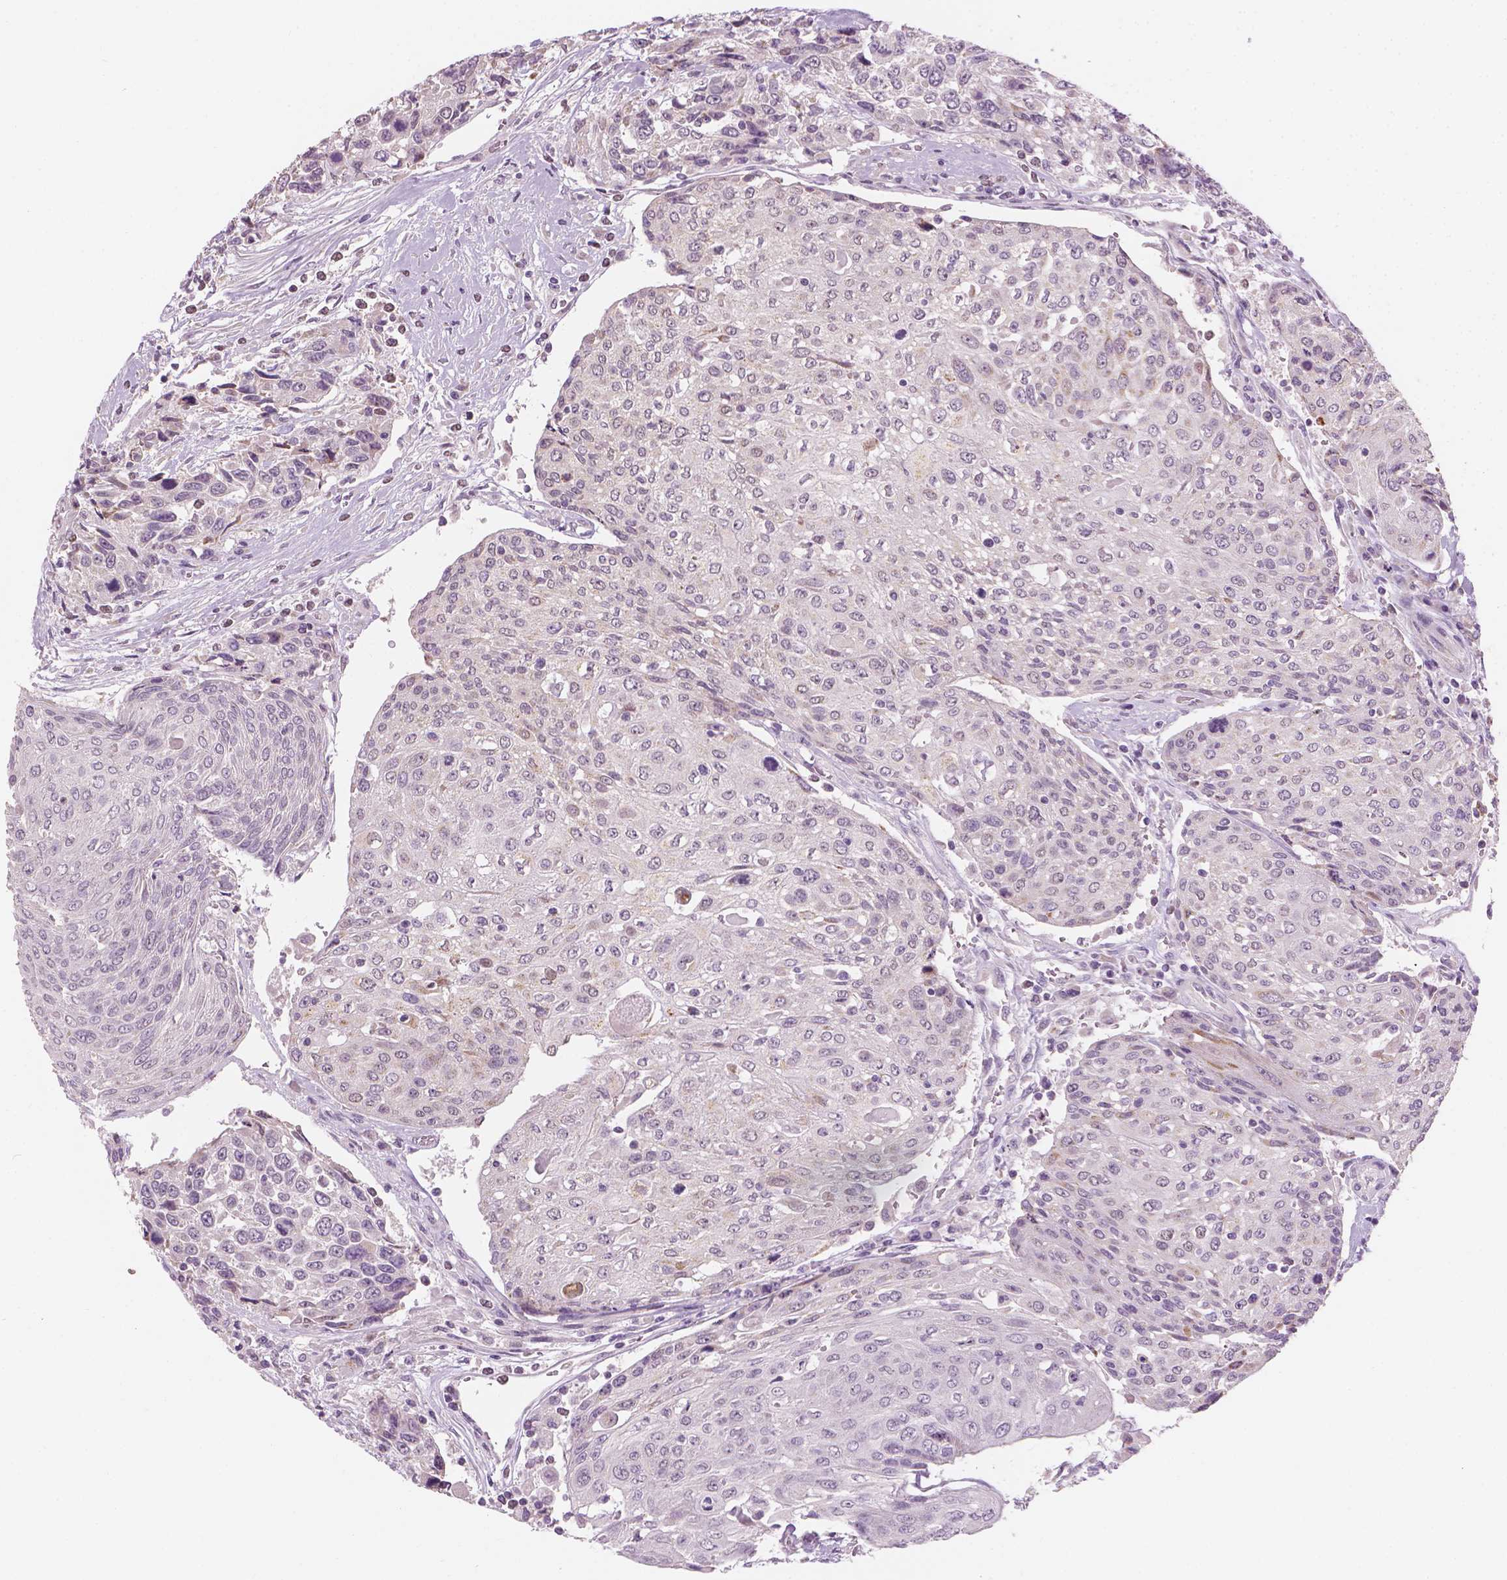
{"staining": {"intensity": "negative", "quantity": "none", "location": "none"}, "tissue": "urothelial cancer", "cell_type": "Tumor cells", "image_type": "cancer", "snomed": [{"axis": "morphology", "description": "Urothelial carcinoma, High grade"}, {"axis": "topography", "description": "Urinary bladder"}], "caption": "An immunohistochemistry photomicrograph of urothelial cancer is shown. There is no staining in tumor cells of urothelial cancer.", "gene": "CFAP126", "patient": {"sex": "female", "age": 70}}